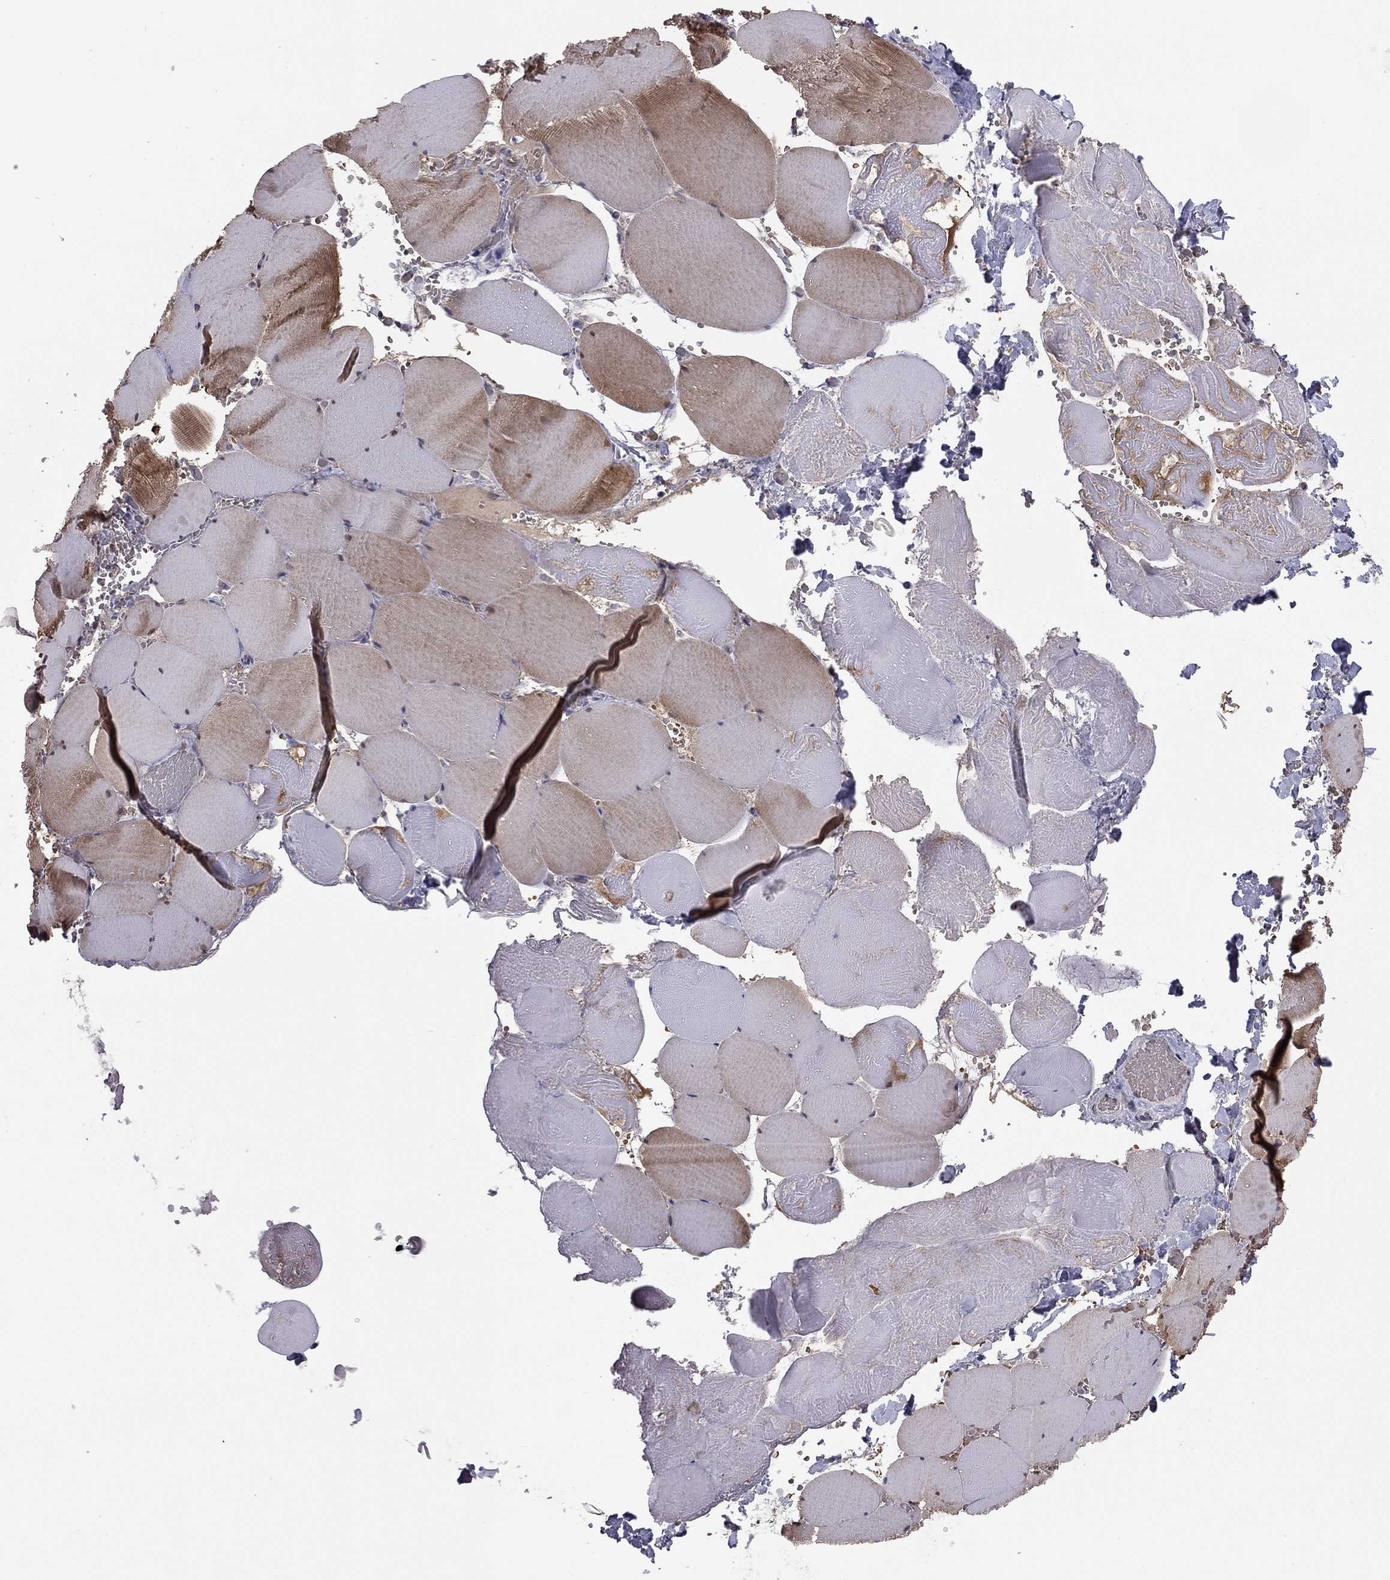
{"staining": {"intensity": "moderate", "quantity": "25%-75%", "location": "cytoplasmic/membranous"}, "tissue": "skeletal muscle", "cell_type": "Myocytes", "image_type": "normal", "snomed": [{"axis": "morphology", "description": "Normal tissue, NOS"}, {"axis": "morphology", "description": "Malignant melanoma, Metastatic site"}, {"axis": "topography", "description": "Skeletal muscle"}], "caption": "Protein analysis of unremarkable skeletal muscle exhibits moderate cytoplasmic/membranous expression in about 25%-75% of myocytes.", "gene": "HSPB2", "patient": {"sex": "male", "age": 50}}